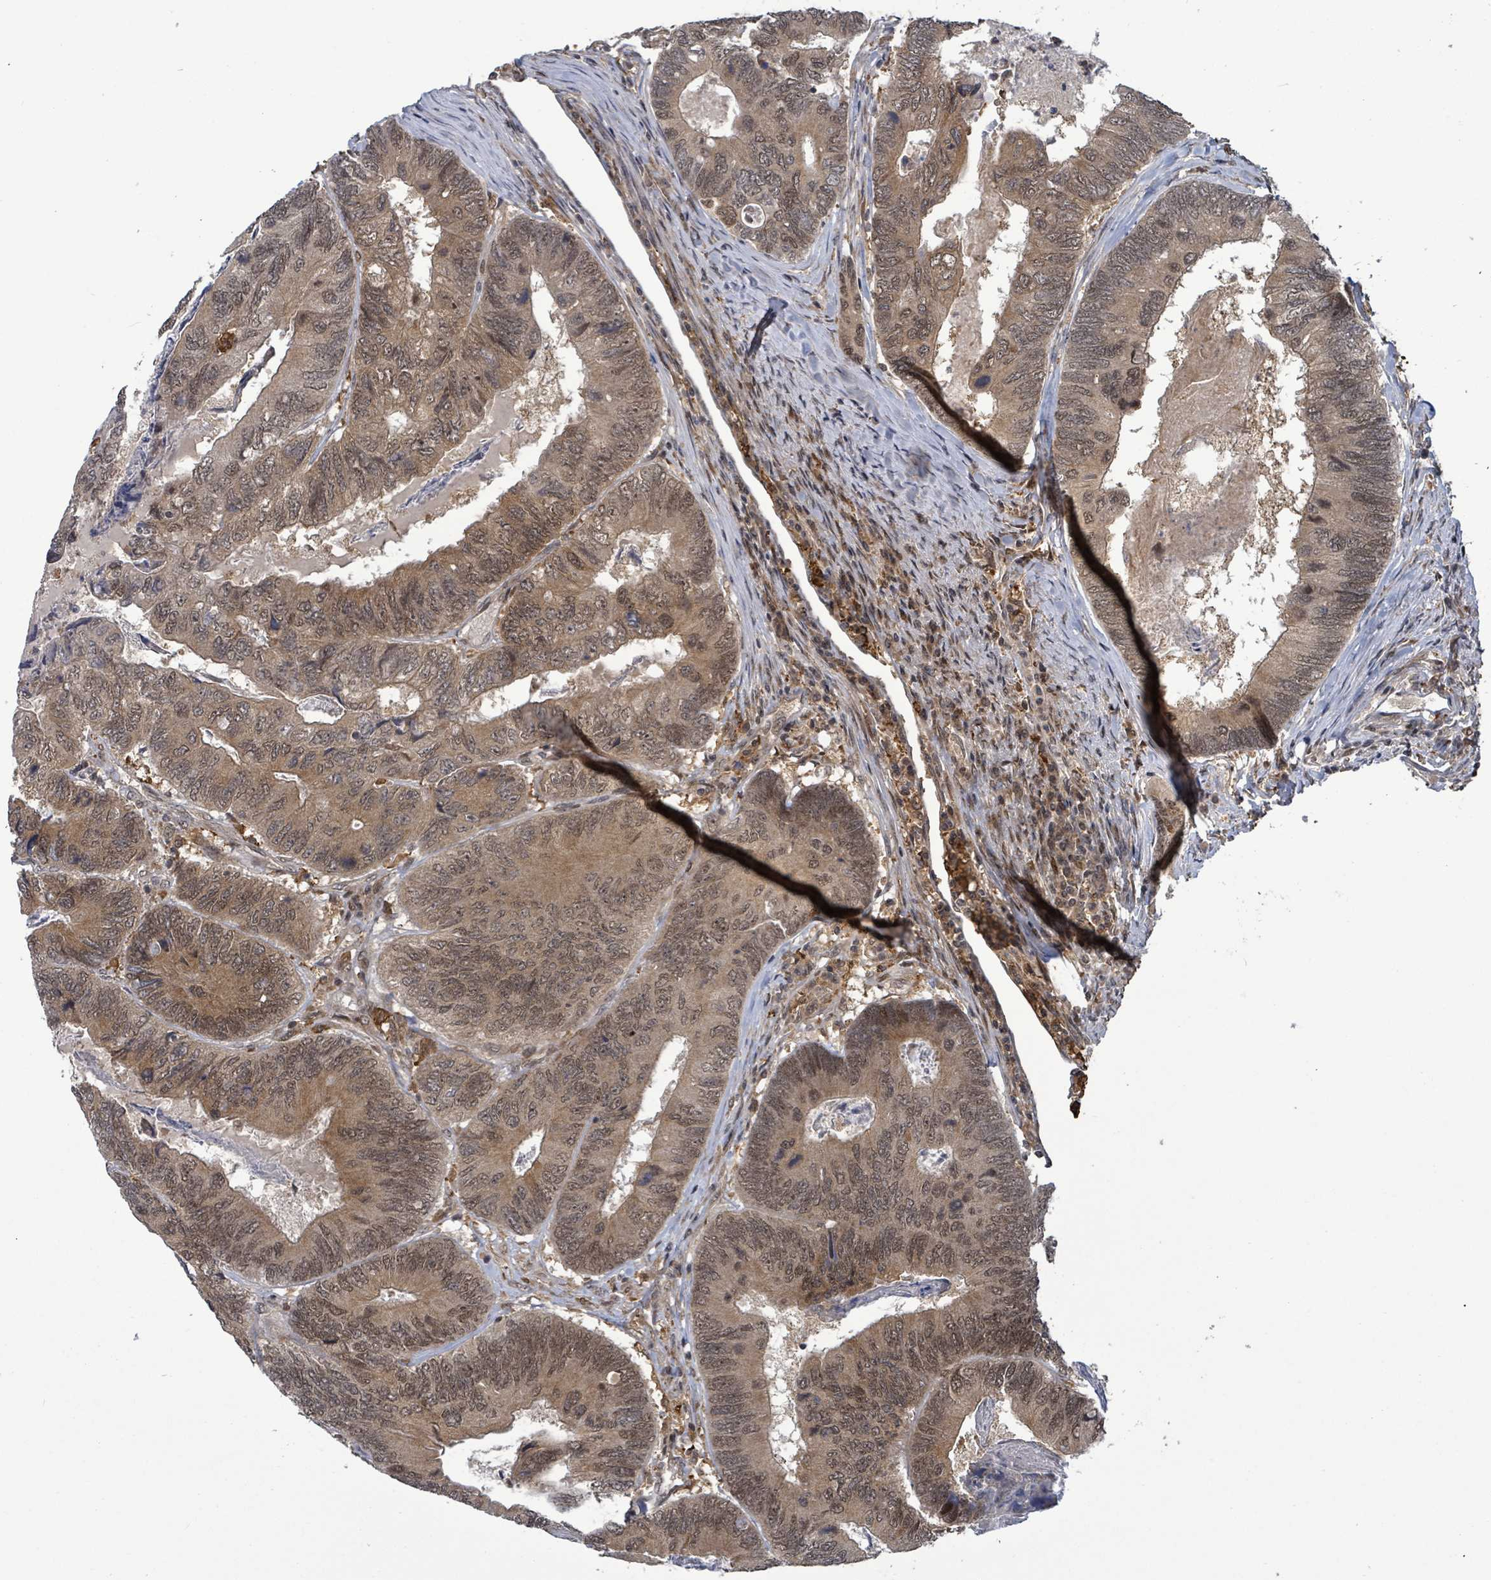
{"staining": {"intensity": "moderate", "quantity": ">75%", "location": "cytoplasmic/membranous,nuclear"}, "tissue": "colorectal cancer", "cell_type": "Tumor cells", "image_type": "cancer", "snomed": [{"axis": "morphology", "description": "Adenocarcinoma, NOS"}, {"axis": "topography", "description": "Colon"}], "caption": "Colorectal cancer stained with a protein marker shows moderate staining in tumor cells.", "gene": "FBXO6", "patient": {"sex": "female", "age": 67}}